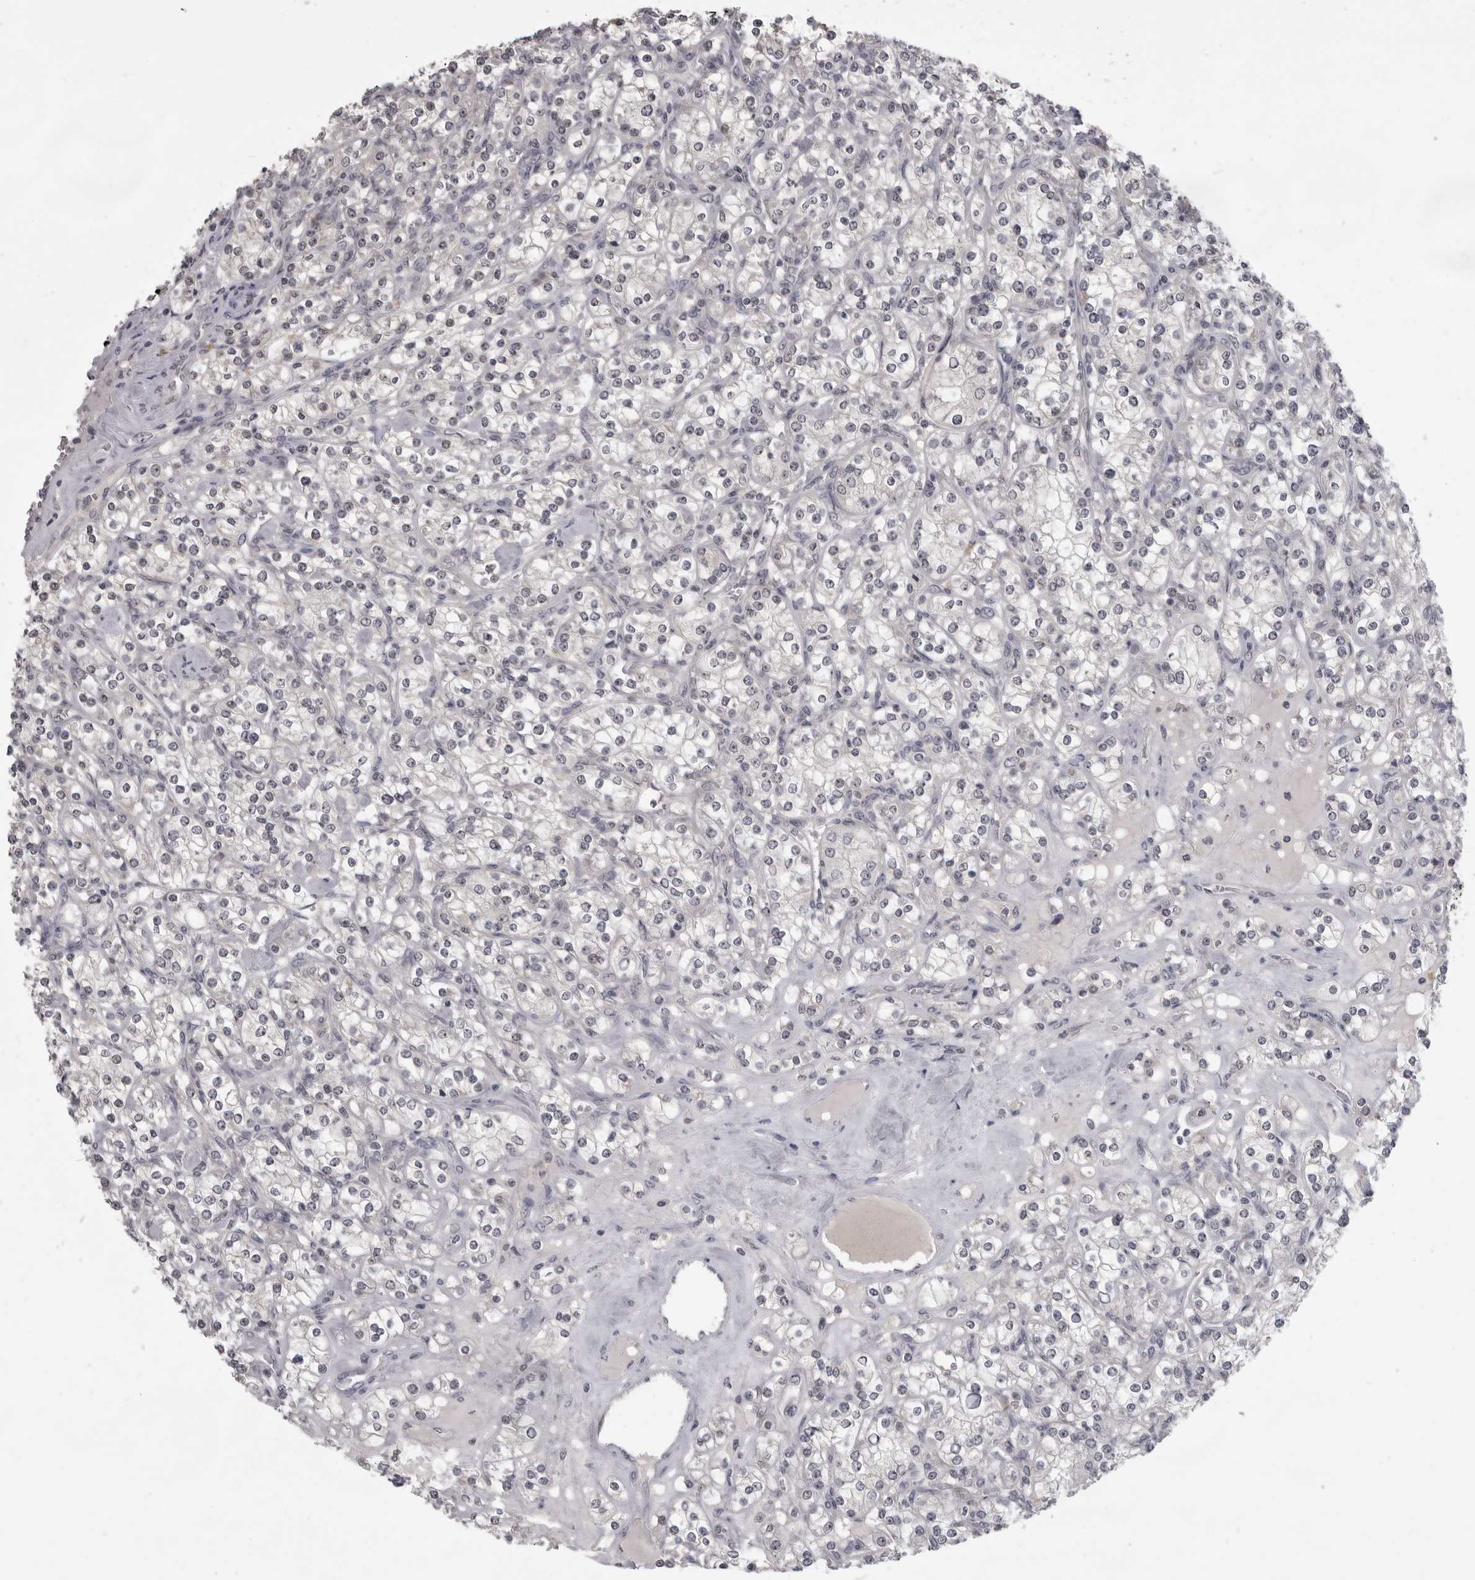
{"staining": {"intensity": "weak", "quantity": "<25%", "location": "nuclear"}, "tissue": "renal cancer", "cell_type": "Tumor cells", "image_type": "cancer", "snomed": [{"axis": "morphology", "description": "Adenocarcinoma, NOS"}, {"axis": "topography", "description": "Kidney"}], "caption": "Tumor cells show no significant protein expression in adenocarcinoma (renal).", "gene": "MRTO4", "patient": {"sex": "male", "age": 77}}